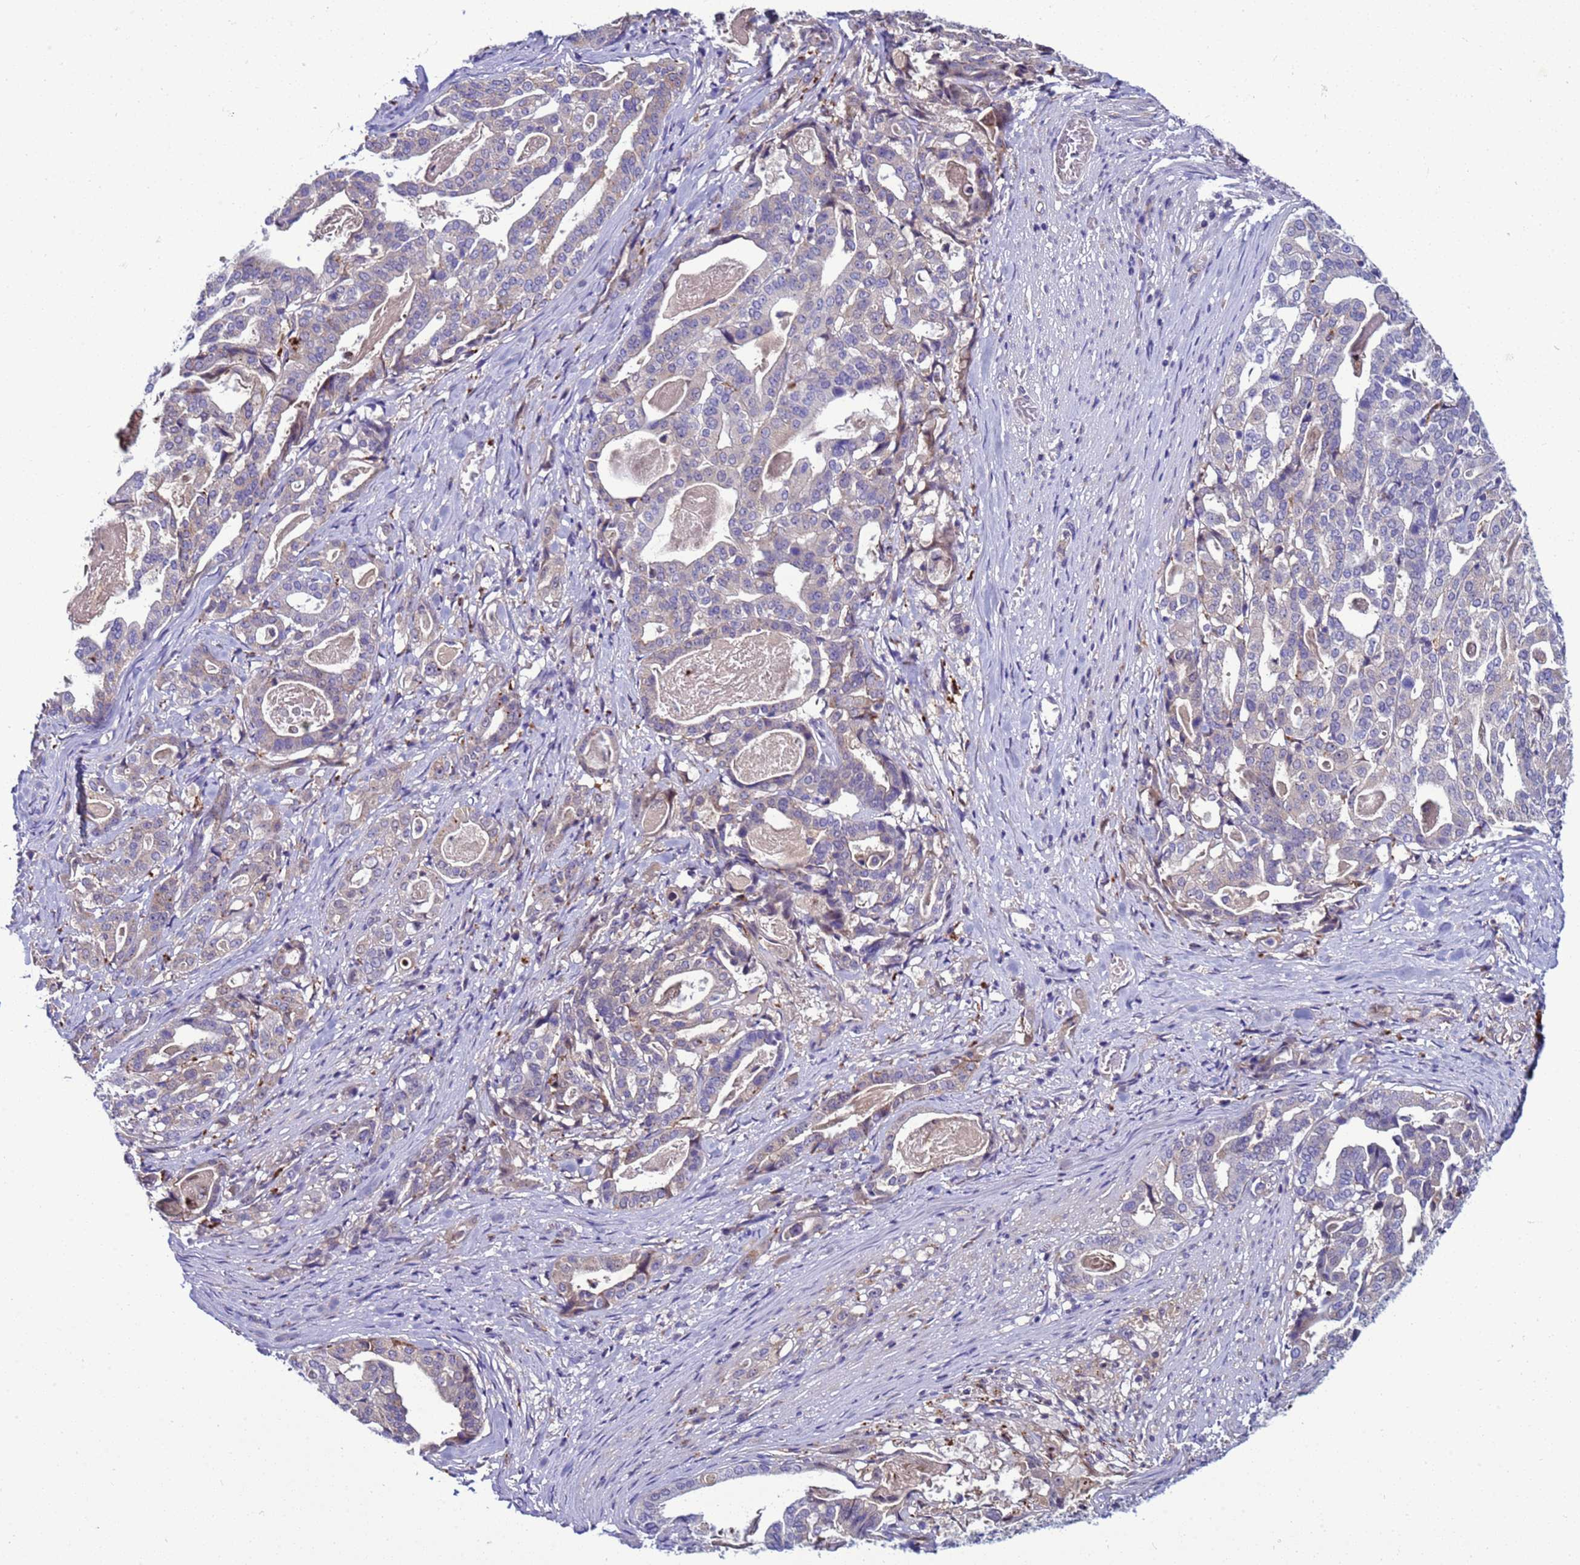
{"staining": {"intensity": "weak", "quantity": "<25%", "location": "cytoplasmic/membranous"}, "tissue": "stomach cancer", "cell_type": "Tumor cells", "image_type": "cancer", "snomed": [{"axis": "morphology", "description": "Adenocarcinoma, NOS"}, {"axis": "topography", "description": "Stomach"}], "caption": "A high-resolution histopathology image shows IHC staining of stomach cancer, which reveals no significant positivity in tumor cells.", "gene": "NAT2", "patient": {"sex": "male", "age": 48}}